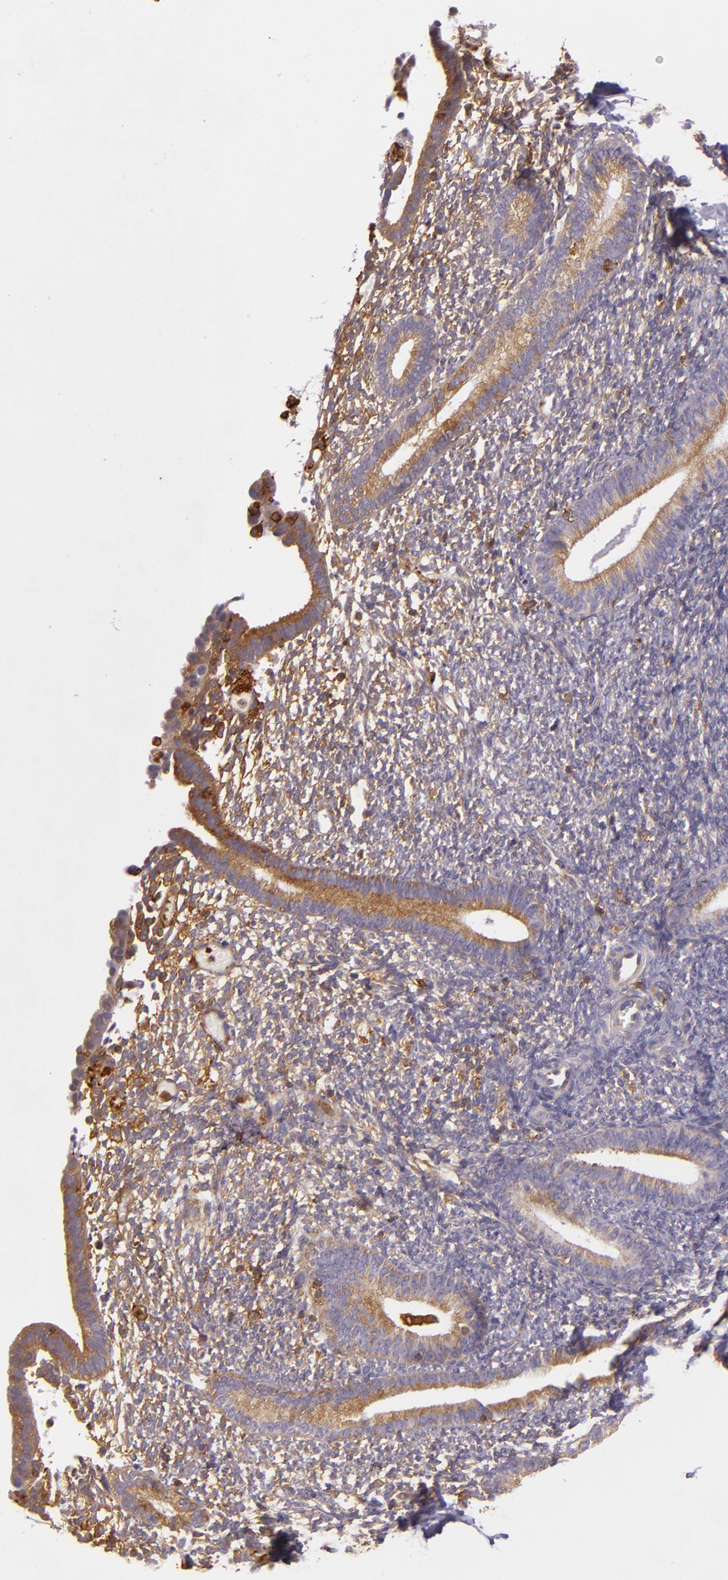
{"staining": {"intensity": "moderate", "quantity": ">75%", "location": "cytoplasmic/membranous"}, "tissue": "endometrium", "cell_type": "Cells in endometrial stroma", "image_type": "normal", "snomed": [{"axis": "morphology", "description": "Normal tissue, NOS"}, {"axis": "topography", "description": "Smooth muscle"}, {"axis": "topography", "description": "Endometrium"}], "caption": "Protein staining by immunohistochemistry demonstrates moderate cytoplasmic/membranous positivity in about >75% of cells in endometrial stroma in normal endometrium.", "gene": "TLN1", "patient": {"sex": "female", "age": 57}}